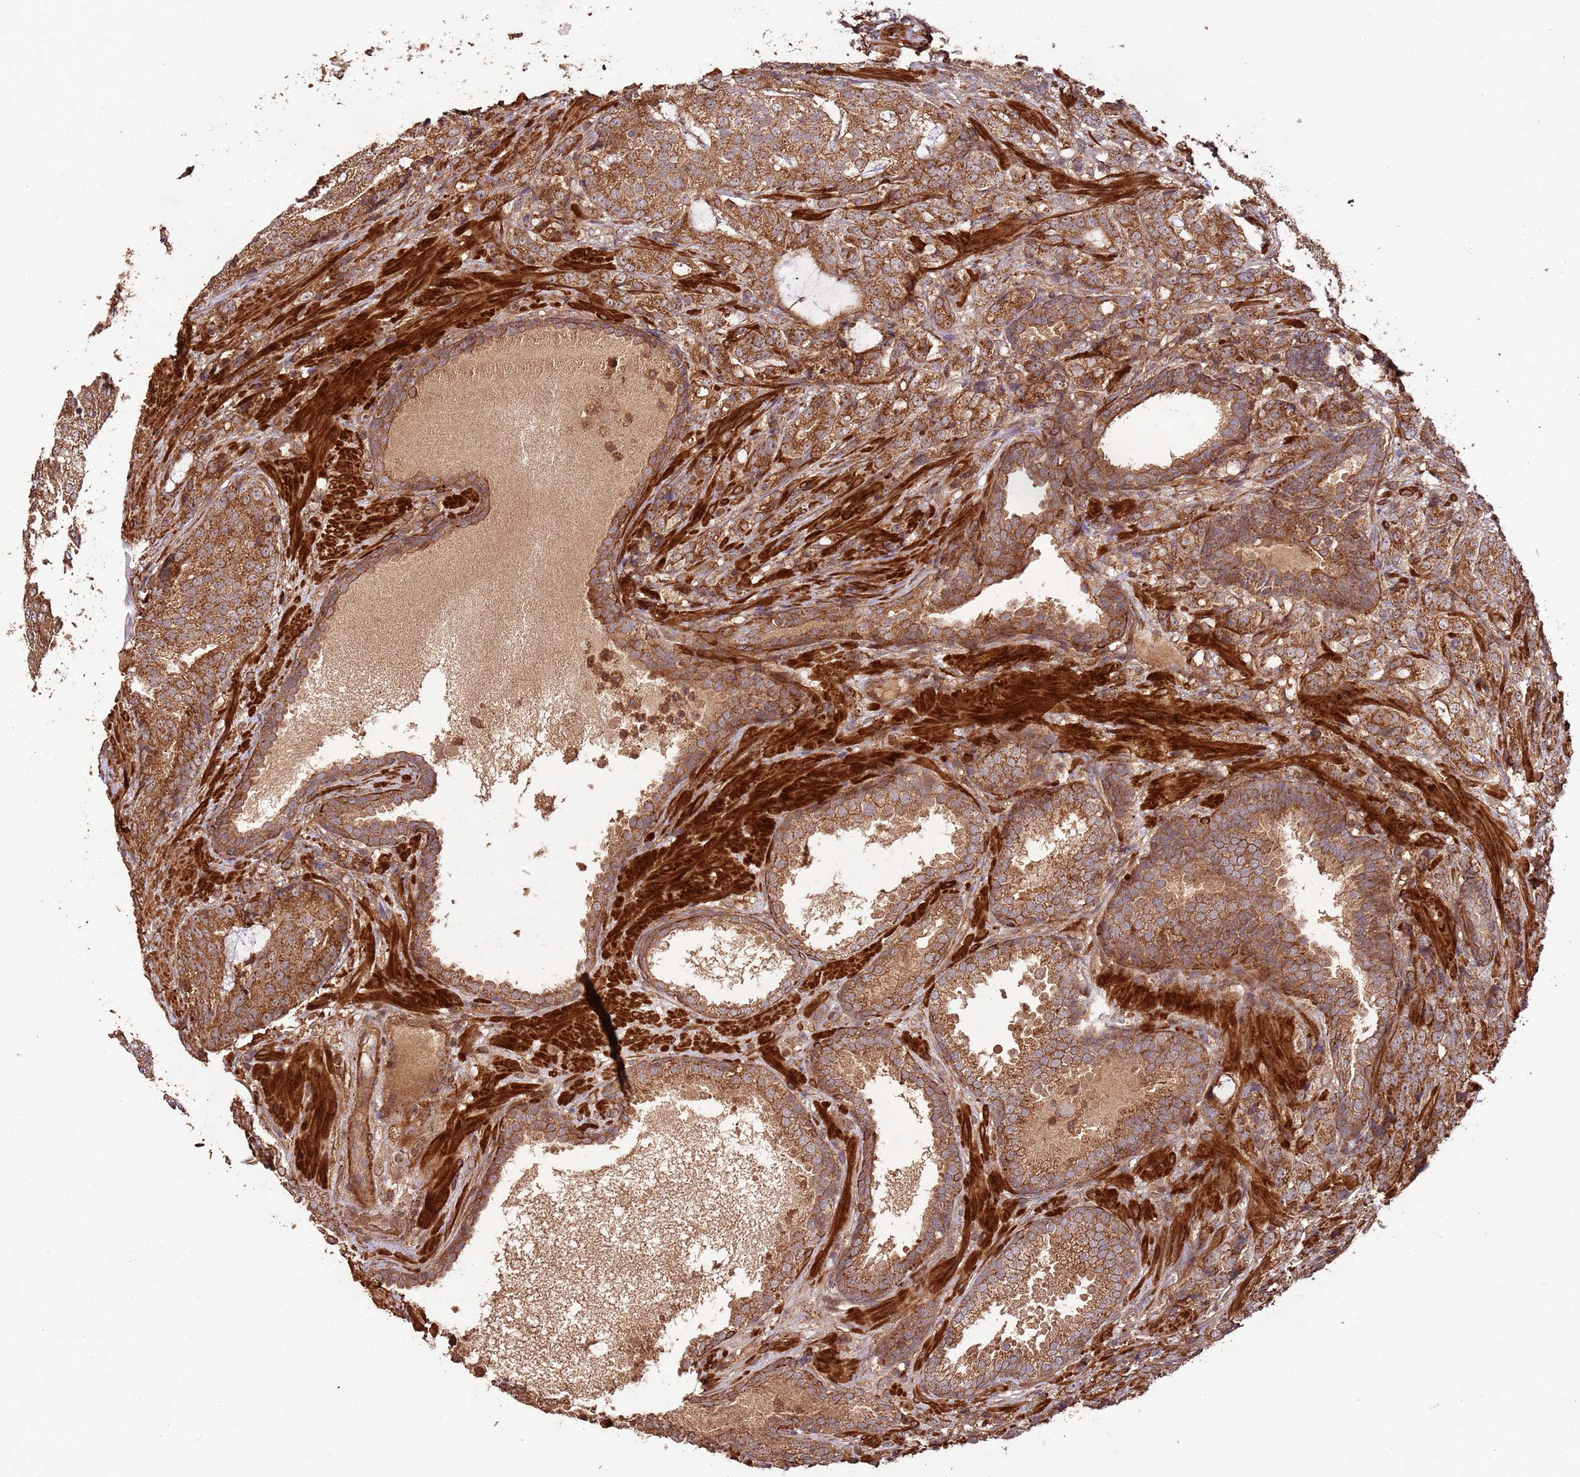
{"staining": {"intensity": "moderate", "quantity": ">75%", "location": "cytoplasmic/membranous"}, "tissue": "prostate cancer", "cell_type": "Tumor cells", "image_type": "cancer", "snomed": [{"axis": "morphology", "description": "Adenocarcinoma, High grade"}, {"axis": "topography", "description": "Prostate"}], "caption": "Protein expression analysis of human high-grade adenocarcinoma (prostate) reveals moderate cytoplasmic/membranous expression in approximately >75% of tumor cells. The staining was performed using DAB (3,3'-diaminobenzidine), with brown indicating positive protein expression. Nuclei are stained blue with hematoxylin.", "gene": "FAM186A", "patient": {"sex": "male", "age": 67}}